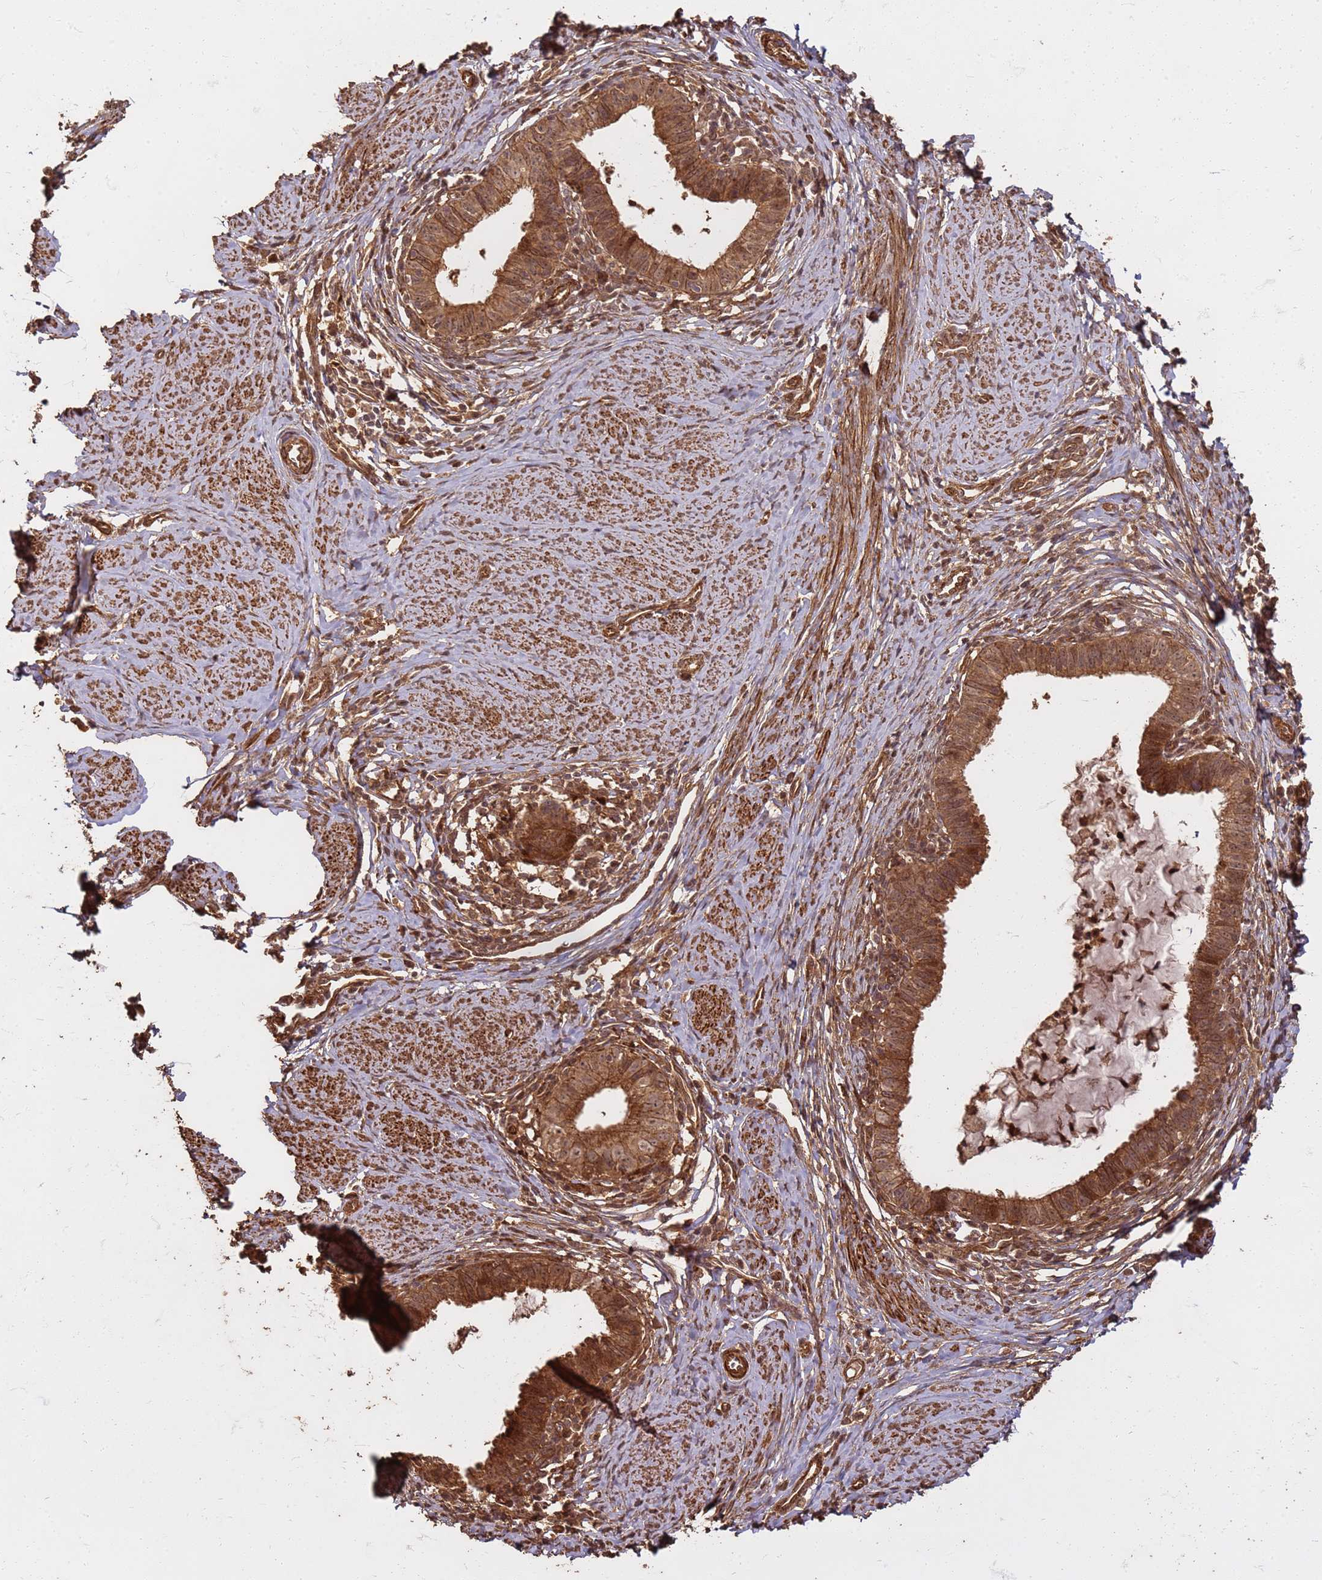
{"staining": {"intensity": "moderate", "quantity": ">75%", "location": "cytoplasmic/membranous,nuclear"}, "tissue": "cervical cancer", "cell_type": "Tumor cells", "image_type": "cancer", "snomed": [{"axis": "morphology", "description": "Adenocarcinoma, NOS"}, {"axis": "topography", "description": "Cervix"}], "caption": "This micrograph reveals cervical cancer (adenocarcinoma) stained with immunohistochemistry to label a protein in brown. The cytoplasmic/membranous and nuclear of tumor cells show moderate positivity for the protein. Nuclei are counter-stained blue.", "gene": "KIF26A", "patient": {"sex": "female", "age": 36}}